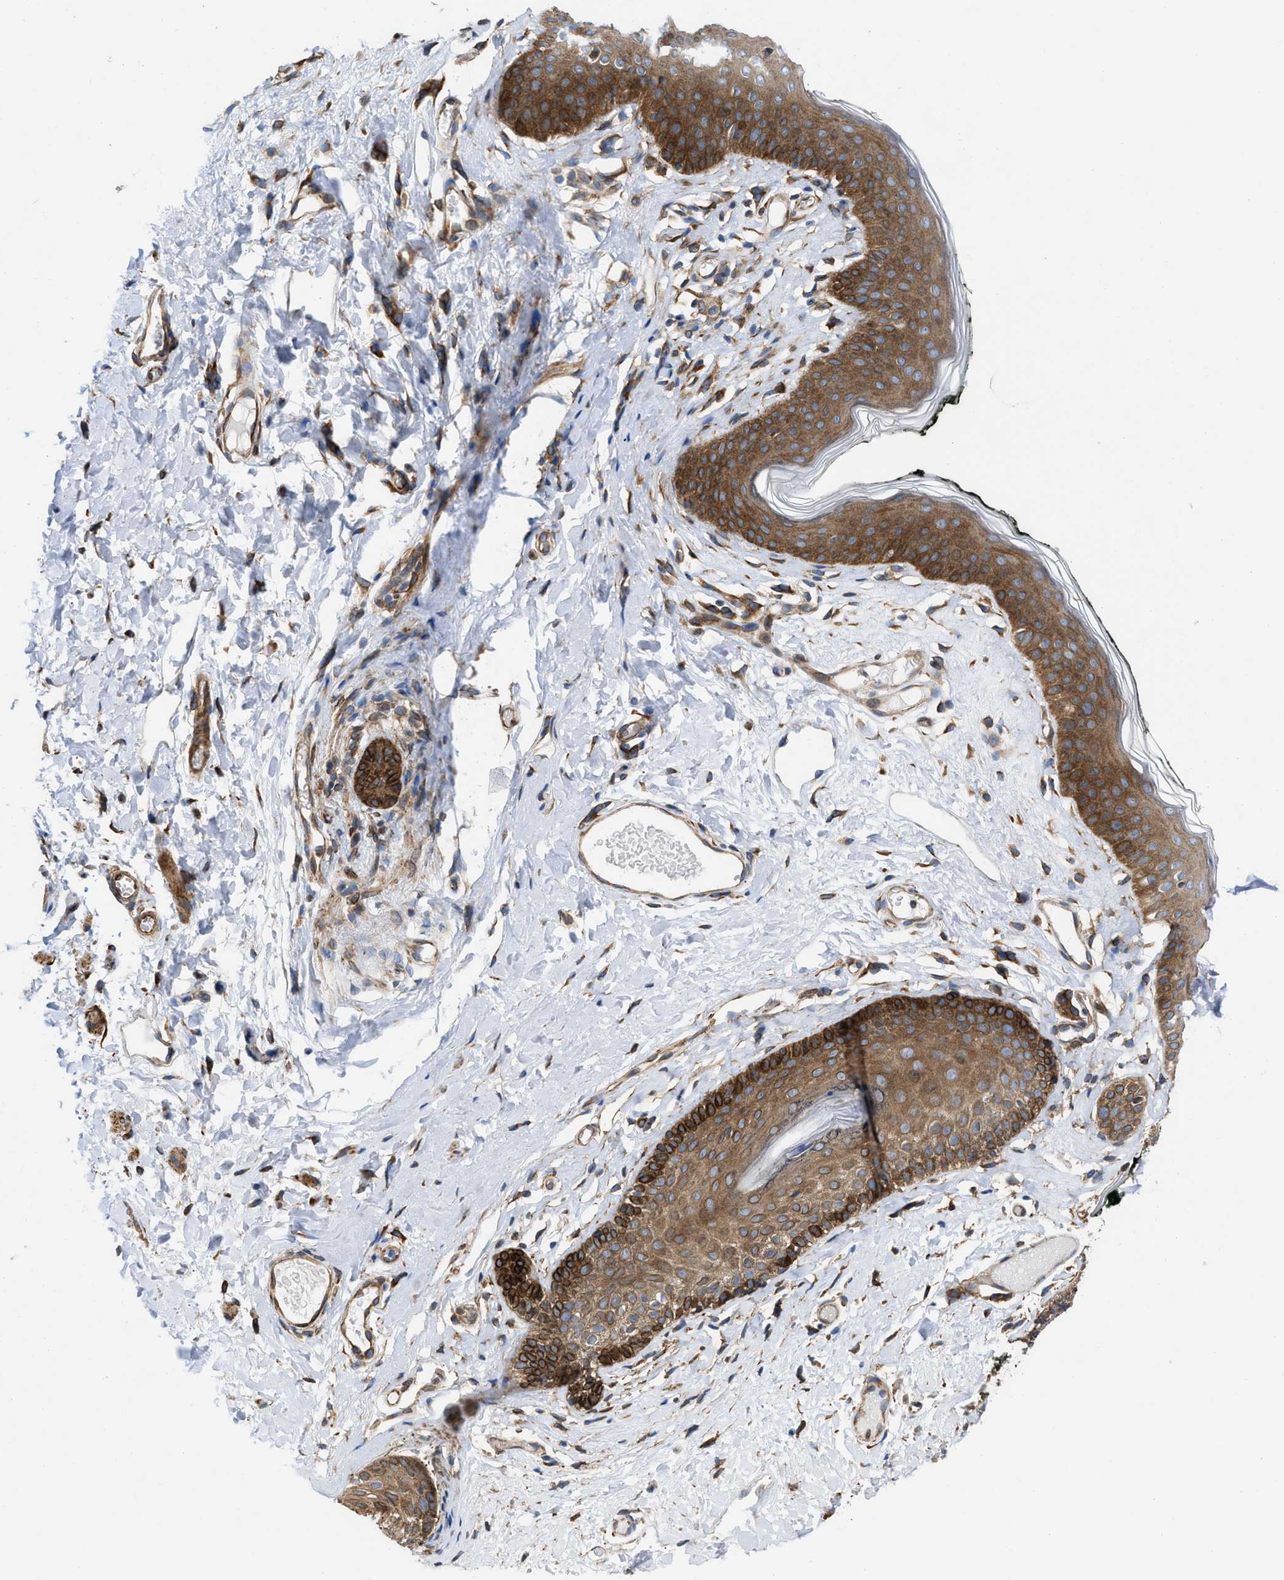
{"staining": {"intensity": "strong", "quantity": ">75%", "location": "cytoplasmic/membranous"}, "tissue": "skin", "cell_type": "Epidermal cells", "image_type": "normal", "snomed": [{"axis": "morphology", "description": "Normal tissue, NOS"}, {"axis": "morphology", "description": "Inflammation, NOS"}, {"axis": "topography", "description": "Vulva"}], "caption": "This histopathology image shows benign skin stained with immunohistochemistry to label a protein in brown. The cytoplasmic/membranous of epidermal cells show strong positivity for the protein. Nuclei are counter-stained blue.", "gene": "ERLIN2", "patient": {"sex": "female", "age": 84}}